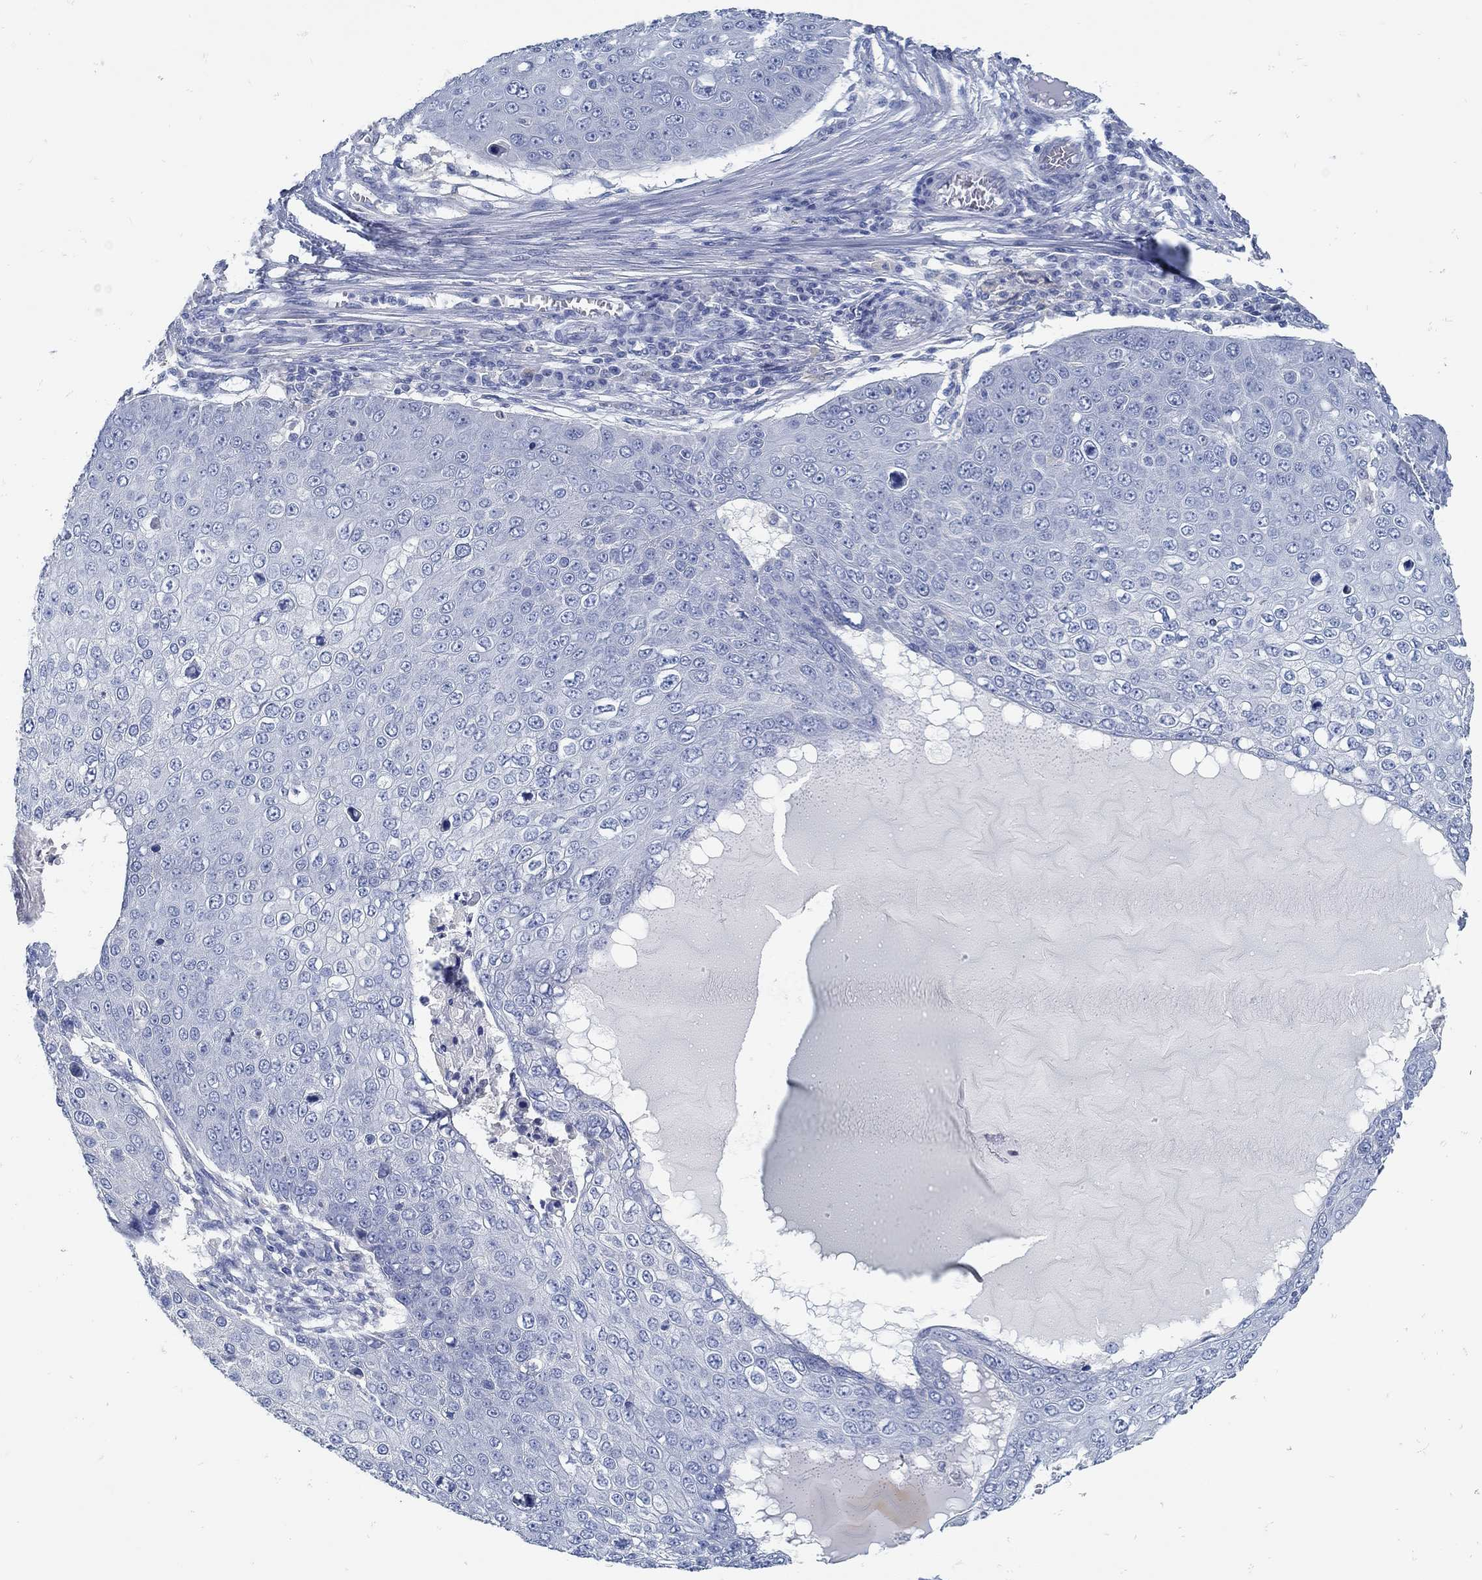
{"staining": {"intensity": "negative", "quantity": "none", "location": "none"}, "tissue": "skin cancer", "cell_type": "Tumor cells", "image_type": "cancer", "snomed": [{"axis": "morphology", "description": "Squamous cell carcinoma, NOS"}, {"axis": "topography", "description": "Skin"}], "caption": "A high-resolution photomicrograph shows immunohistochemistry (IHC) staining of skin squamous cell carcinoma, which reveals no significant expression in tumor cells. Brightfield microscopy of immunohistochemistry (IHC) stained with DAB (brown) and hematoxylin (blue), captured at high magnification.", "gene": "ZFAND4", "patient": {"sex": "male", "age": 71}}